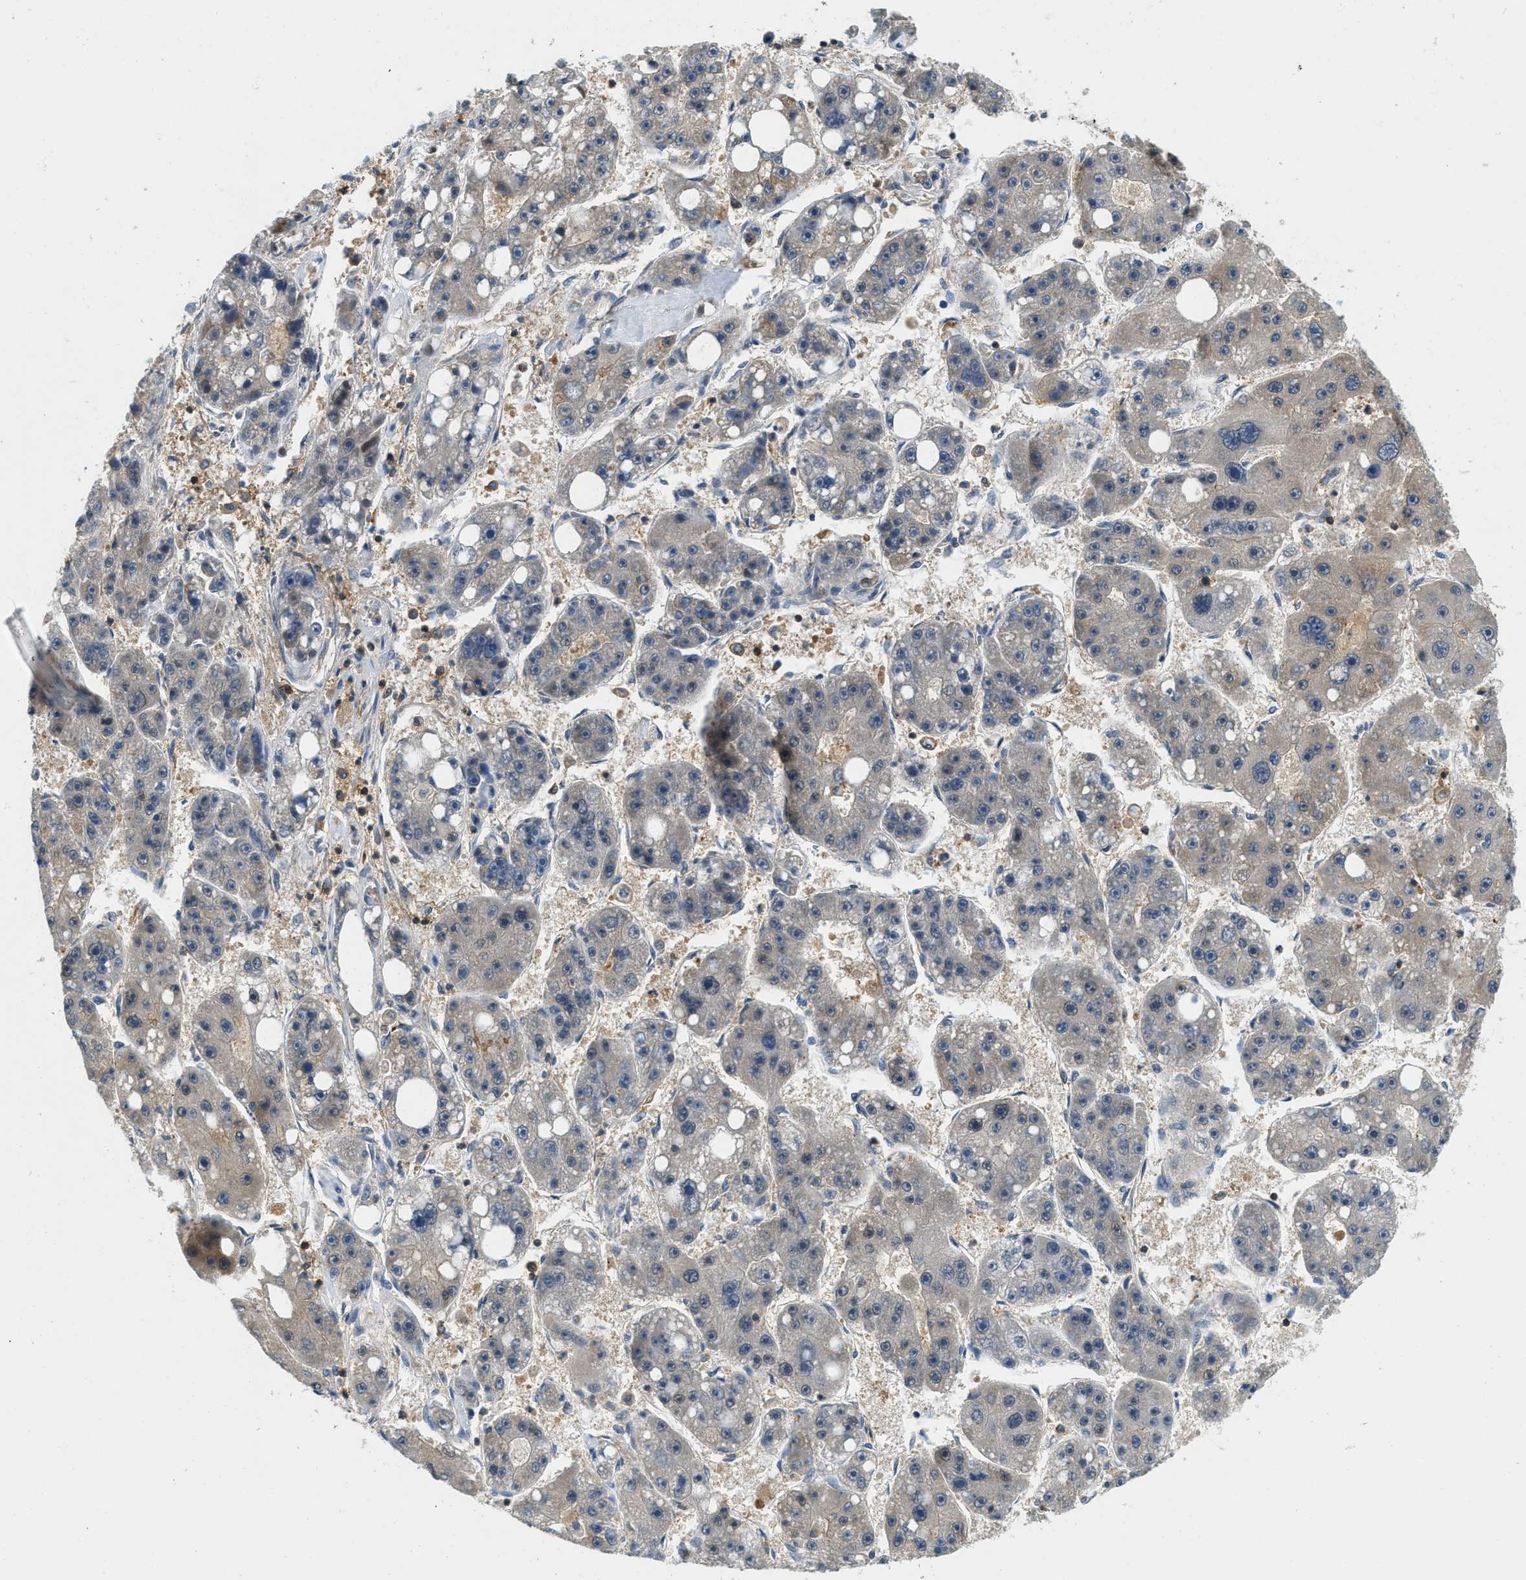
{"staining": {"intensity": "weak", "quantity": "25%-75%", "location": "cytoplasmic/membranous"}, "tissue": "liver cancer", "cell_type": "Tumor cells", "image_type": "cancer", "snomed": [{"axis": "morphology", "description": "Carcinoma, Hepatocellular, NOS"}, {"axis": "topography", "description": "Liver"}], "caption": "Immunohistochemistry staining of liver cancer (hepatocellular carcinoma), which demonstrates low levels of weak cytoplasmic/membranous staining in about 25%-75% of tumor cells indicating weak cytoplasmic/membranous protein staining. The staining was performed using DAB (brown) for protein detection and nuclei were counterstained in hematoxylin (blue).", "gene": "GMPPB", "patient": {"sex": "female", "age": 61}}